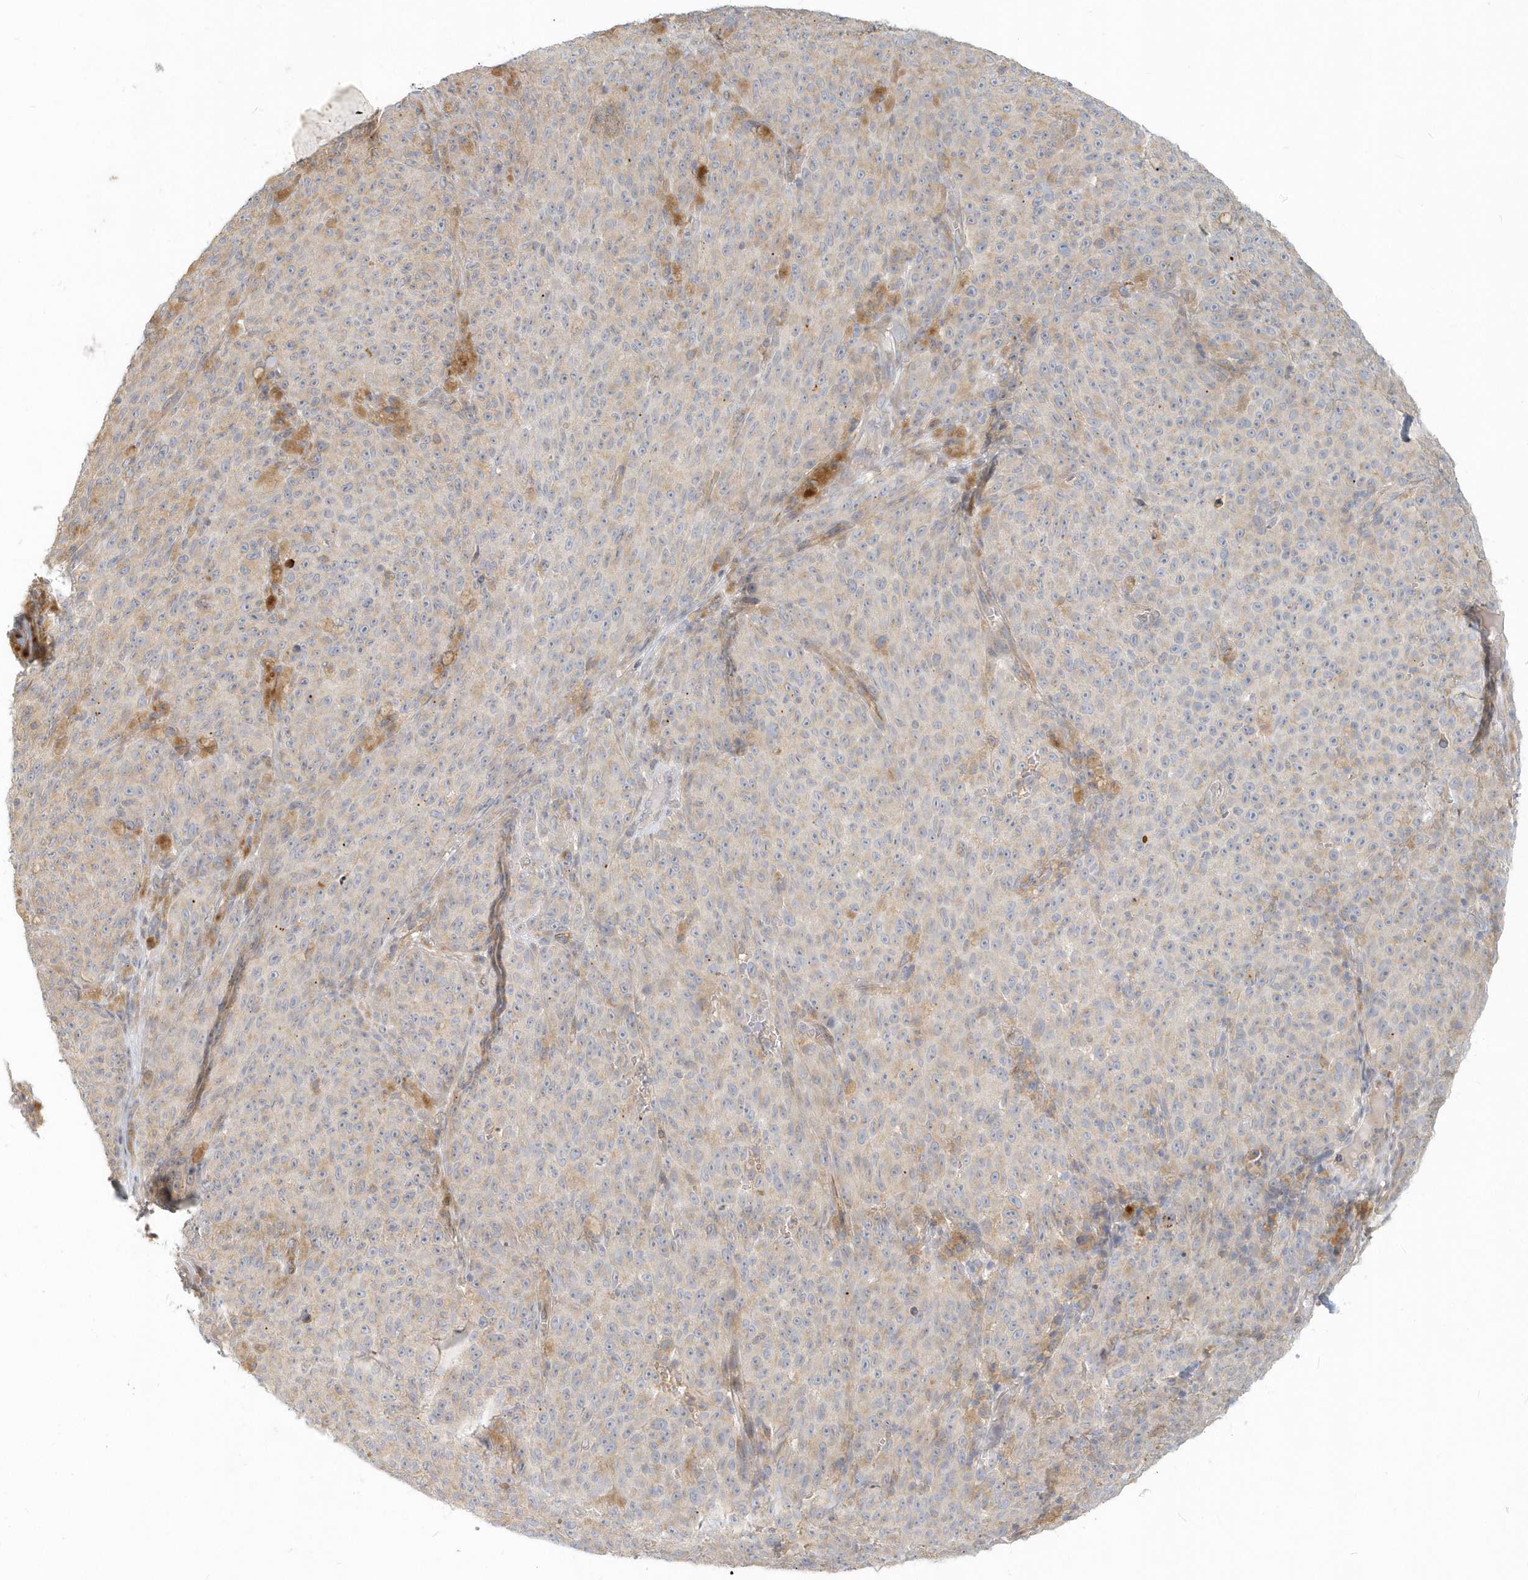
{"staining": {"intensity": "negative", "quantity": "none", "location": "none"}, "tissue": "melanoma", "cell_type": "Tumor cells", "image_type": "cancer", "snomed": [{"axis": "morphology", "description": "Malignant melanoma, NOS"}, {"axis": "topography", "description": "Skin"}], "caption": "Immunohistochemistry (IHC) of human malignant melanoma exhibits no staining in tumor cells. (DAB immunohistochemistry (IHC), high magnification).", "gene": "NAPB", "patient": {"sex": "female", "age": 82}}